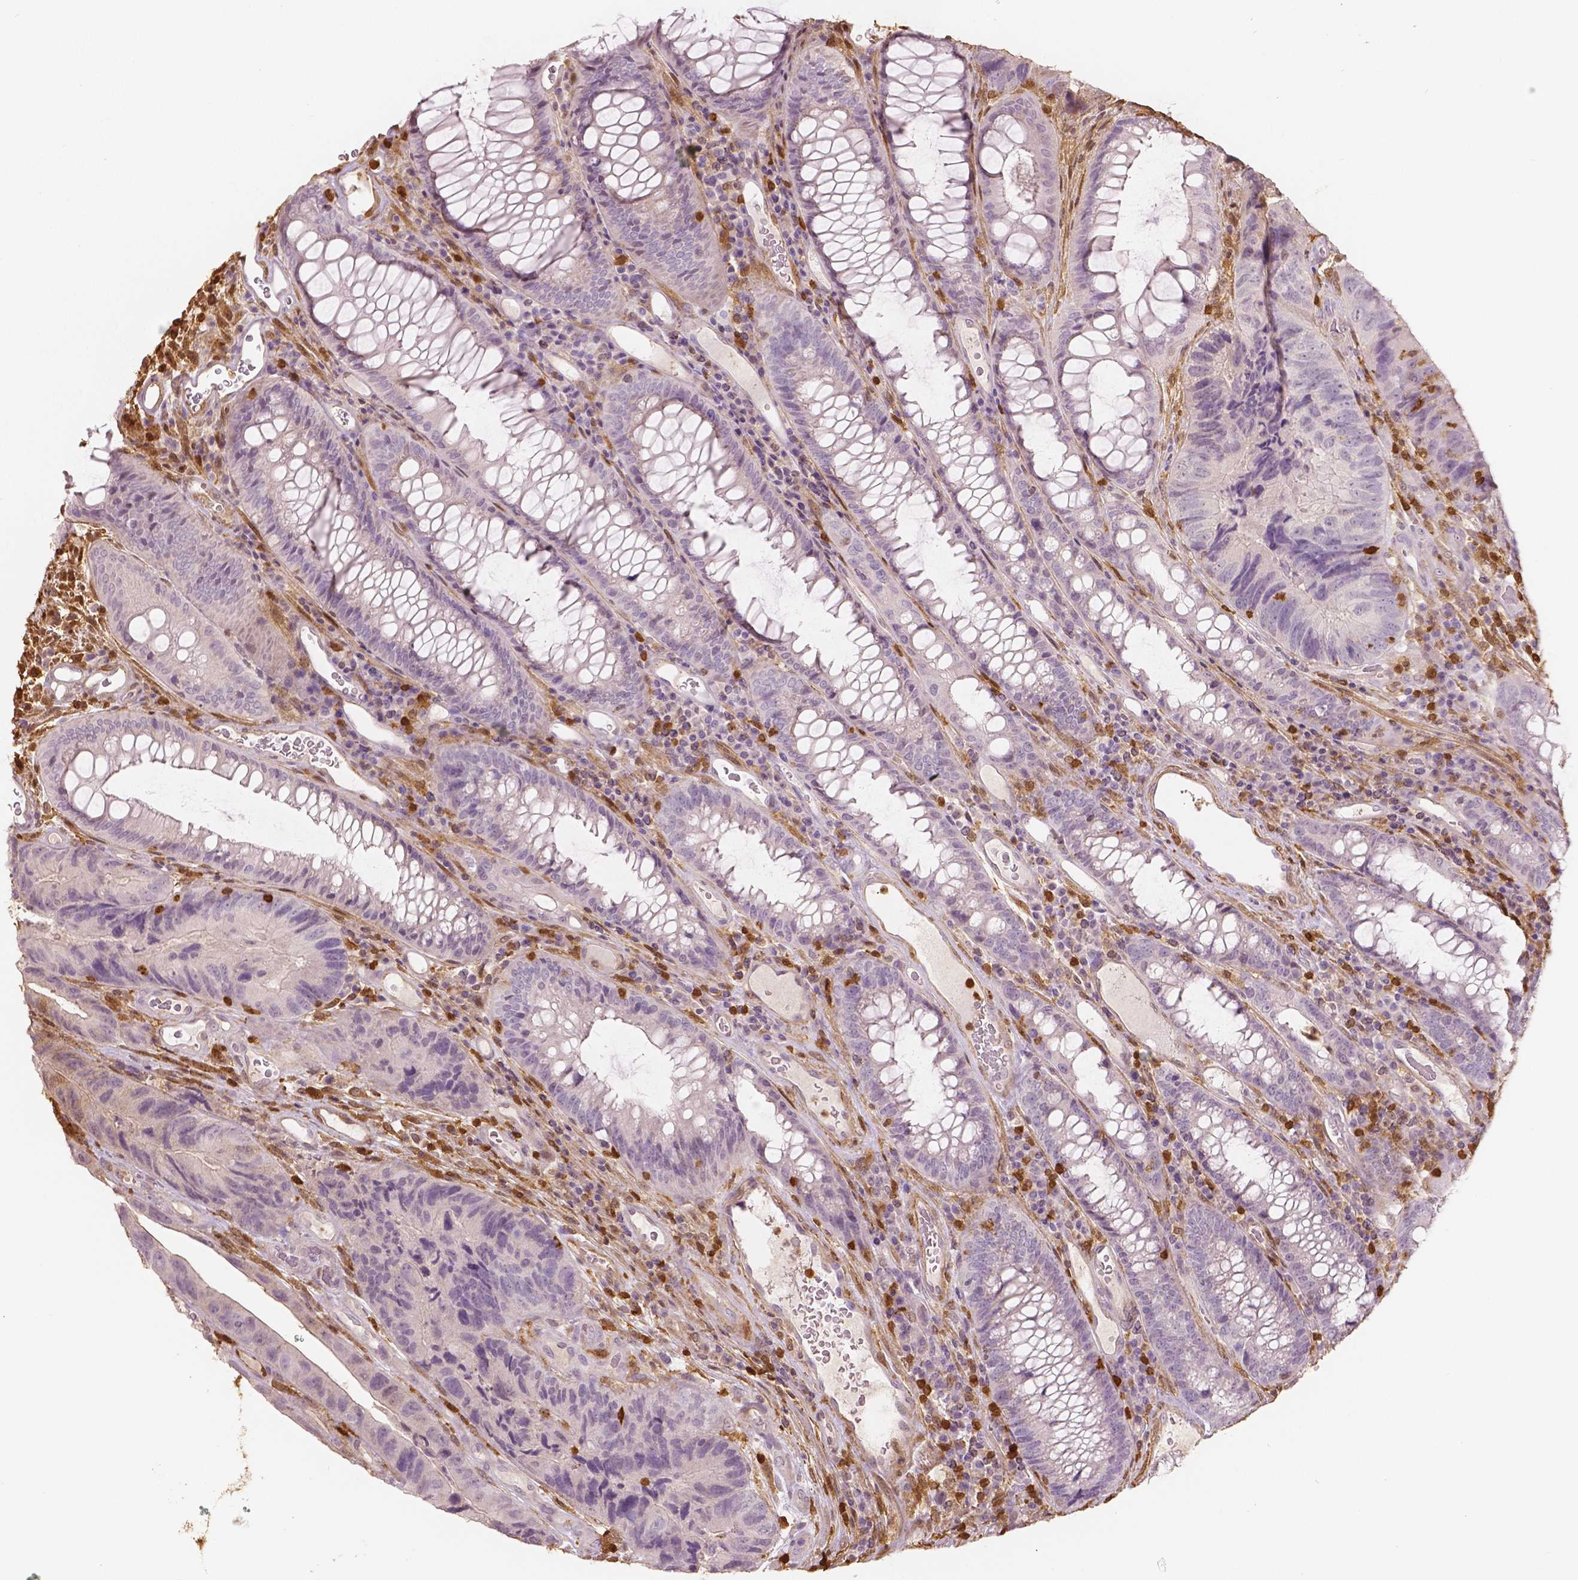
{"staining": {"intensity": "negative", "quantity": "none", "location": "none"}, "tissue": "colorectal cancer", "cell_type": "Tumor cells", "image_type": "cancer", "snomed": [{"axis": "morphology", "description": "Adenocarcinoma, NOS"}, {"axis": "topography", "description": "Colon"}], "caption": "A histopathology image of human colorectal adenocarcinoma is negative for staining in tumor cells.", "gene": "S100A4", "patient": {"sex": "female", "age": 67}}